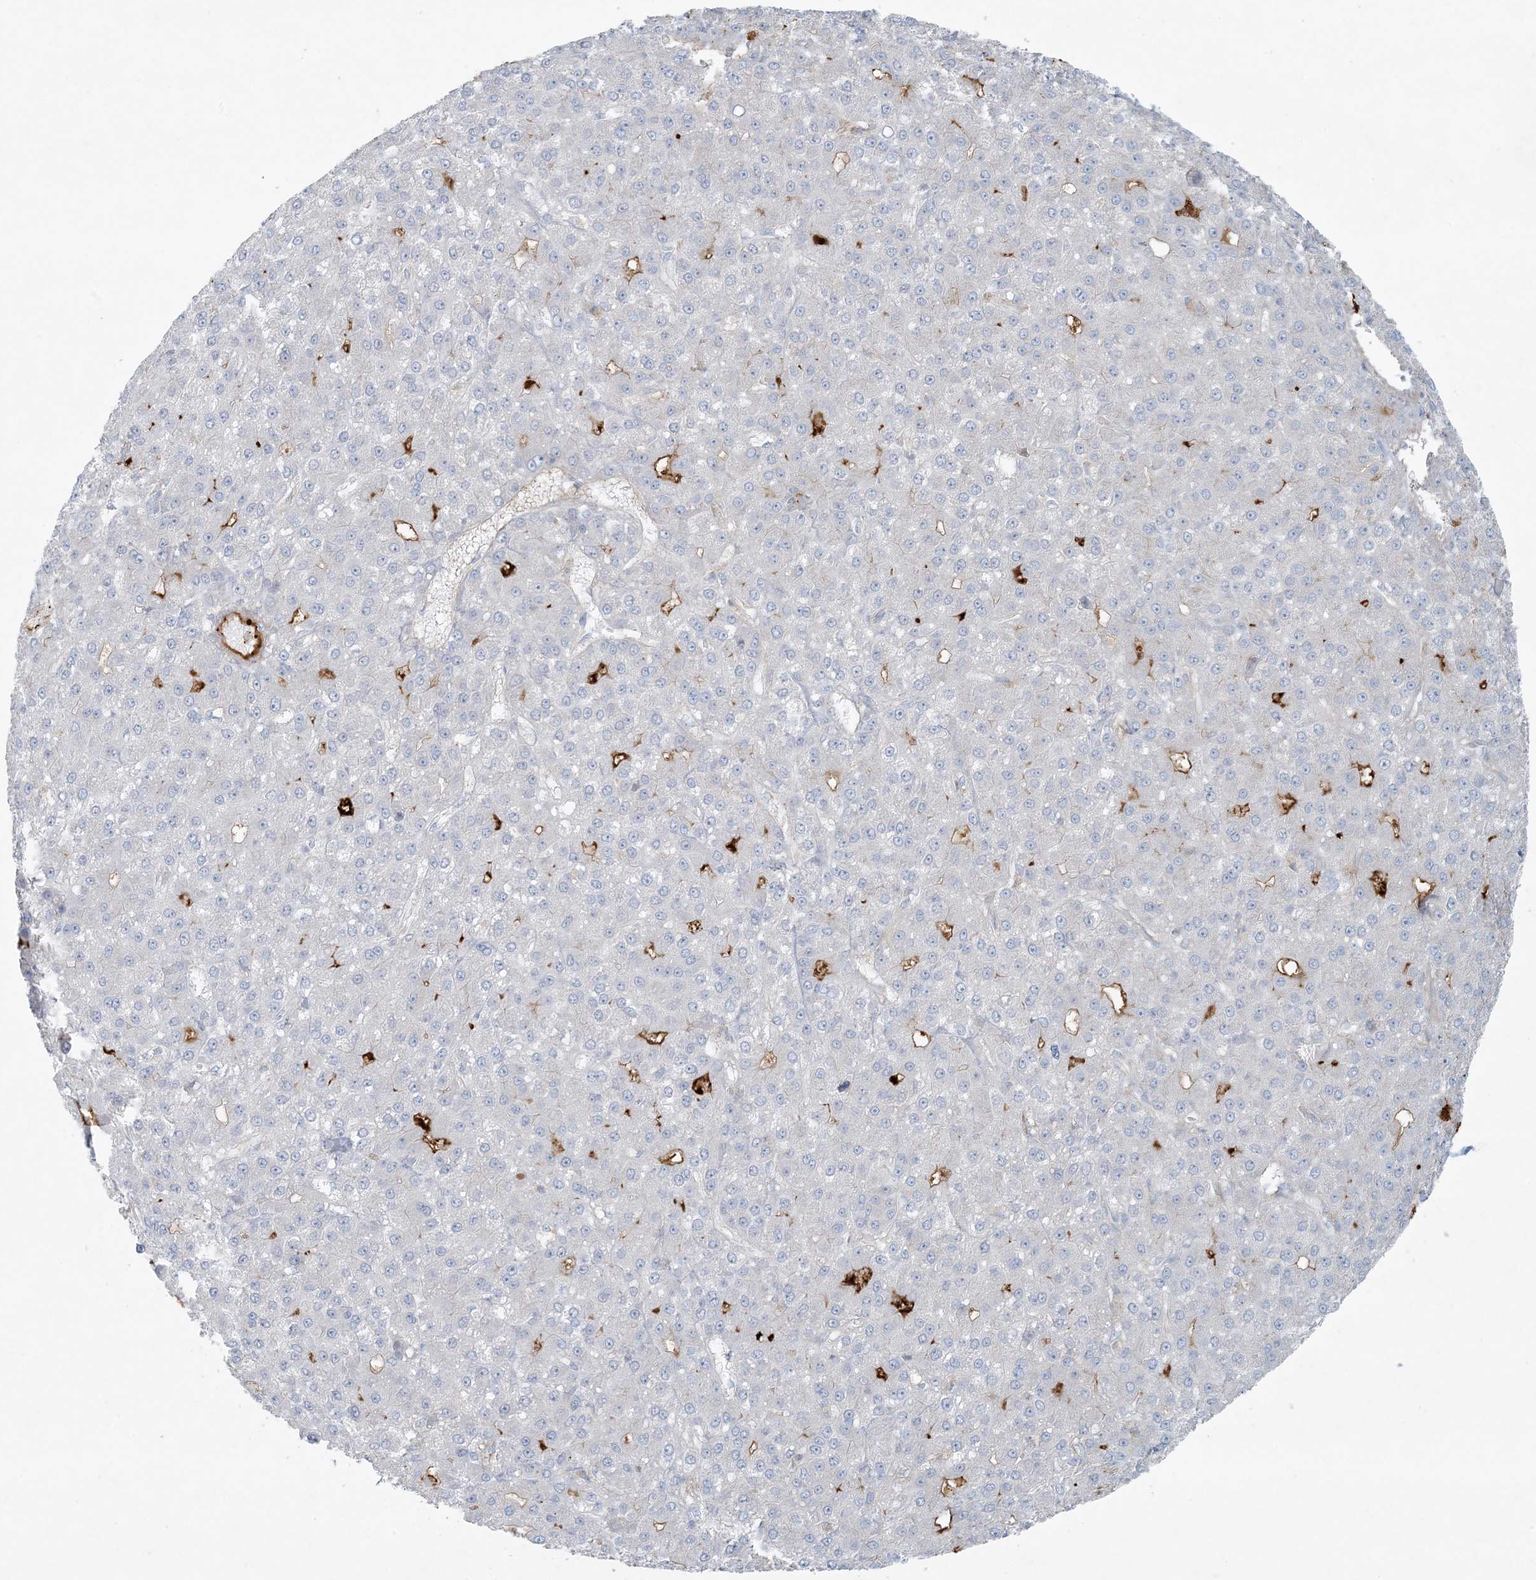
{"staining": {"intensity": "strong", "quantity": "<25%", "location": "cytoplasmic/membranous"}, "tissue": "liver cancer", "cell_type": "Tumor cells", "image_type": "cancer", "snomed": [{"axis": "morphology", "description": "Carcinoma, Hepatocellular, NOS"}, {"axis": "topography", "description": "Liver"}], "caption": "Liver hepatocellular carcinoma stained with a brown dye demonstrates strong cytoplasmic/membranous positive staining in approximately <25% of tumor cells.", "gene": "PIK3R4", "patient": {"sex": "male", "age": 67}}